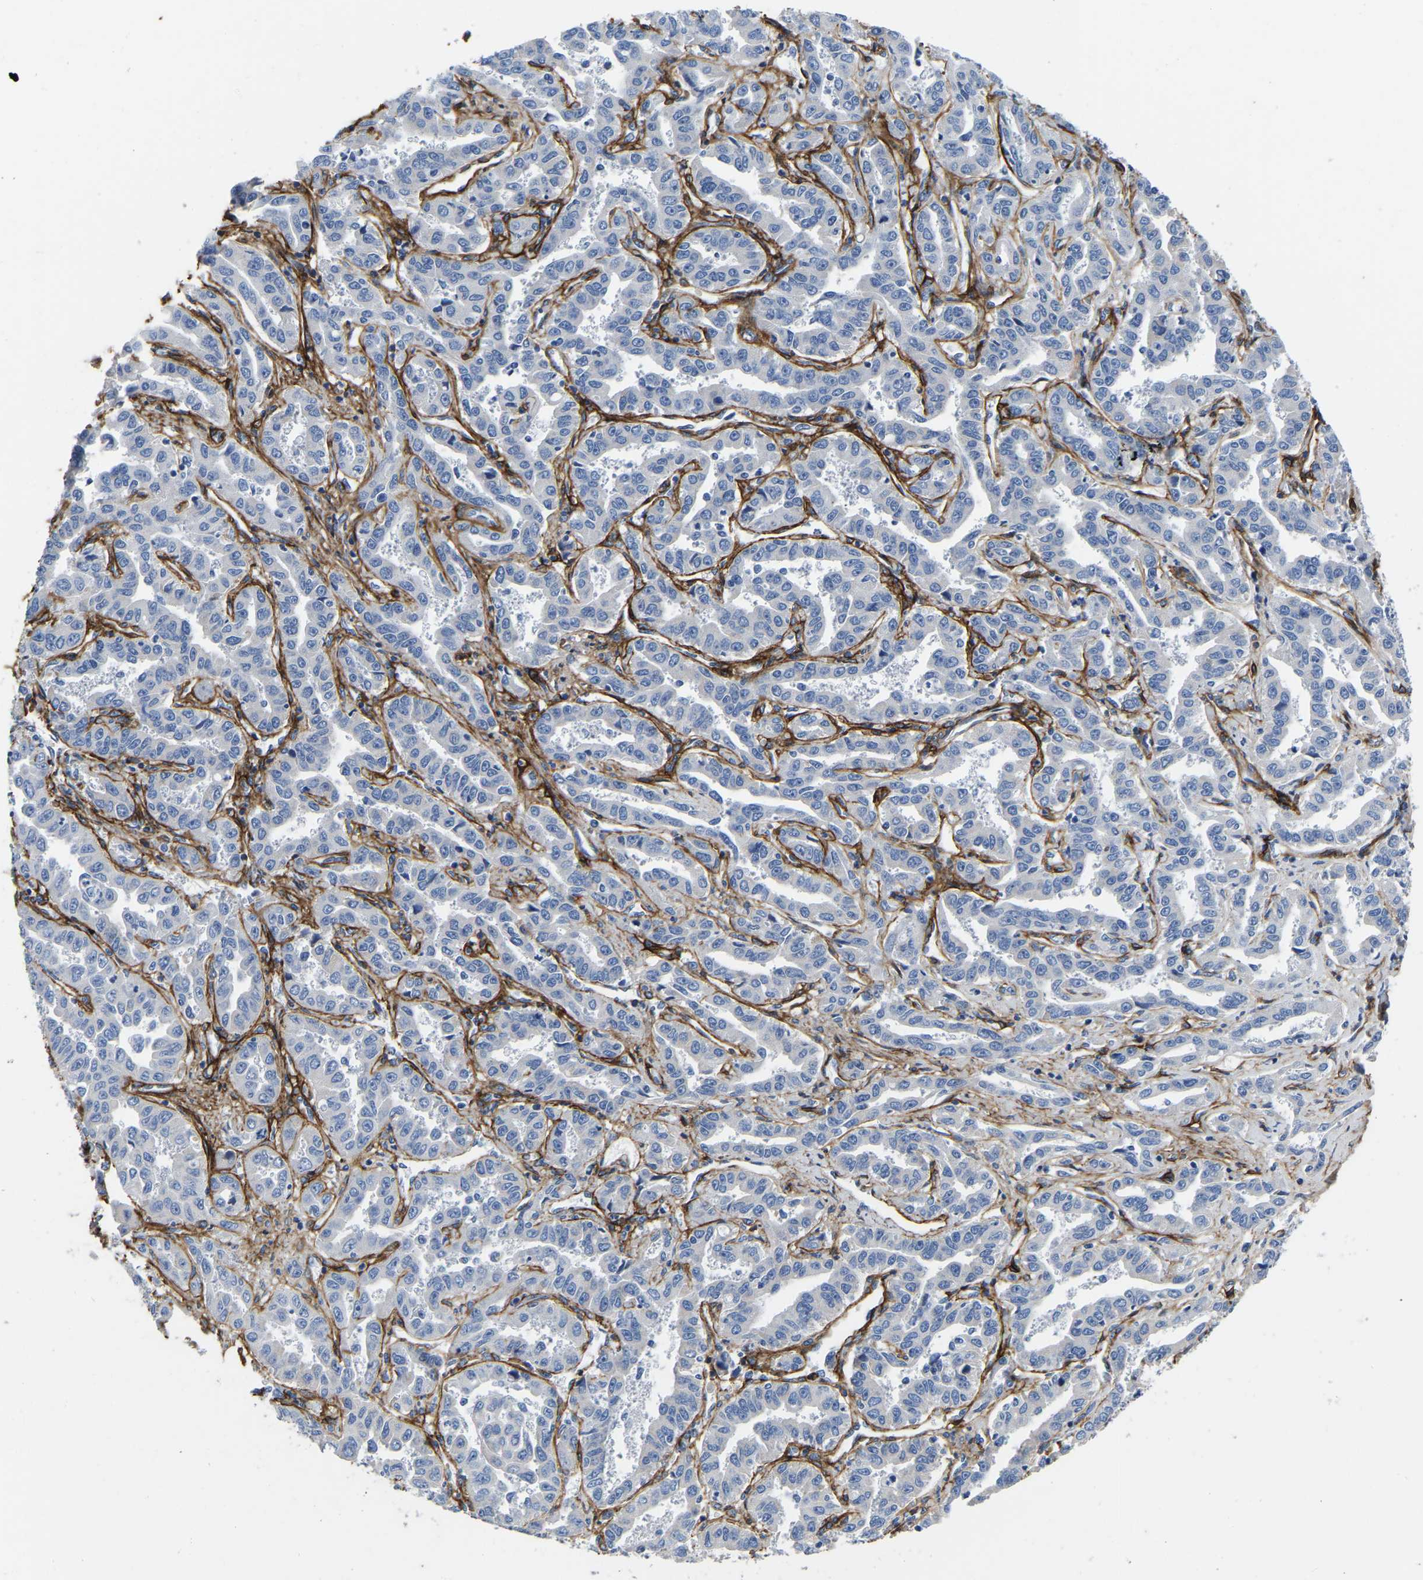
{"staining": {"intensity": "negative", "quantity": "none", "location": "none"}, "tissue": "liver cancer", "cell_type": "Tumor cells", "image_type": "cancer", "snomed": [{"axis": "morphology", "description": "Cholangiocarcinoma"}, {"axis": "topography", "description": "Liver"}], "caption": "Immunohistochemistry (IHC) of human liver cholangiocarcinoma reveals no staining in tumor cells. (DAB (3,3'-diaminobenzidine) immunohistochemistry, high magnification).", "gene": "COL6A1", "patient": {"sex": "male", "age": 59}}